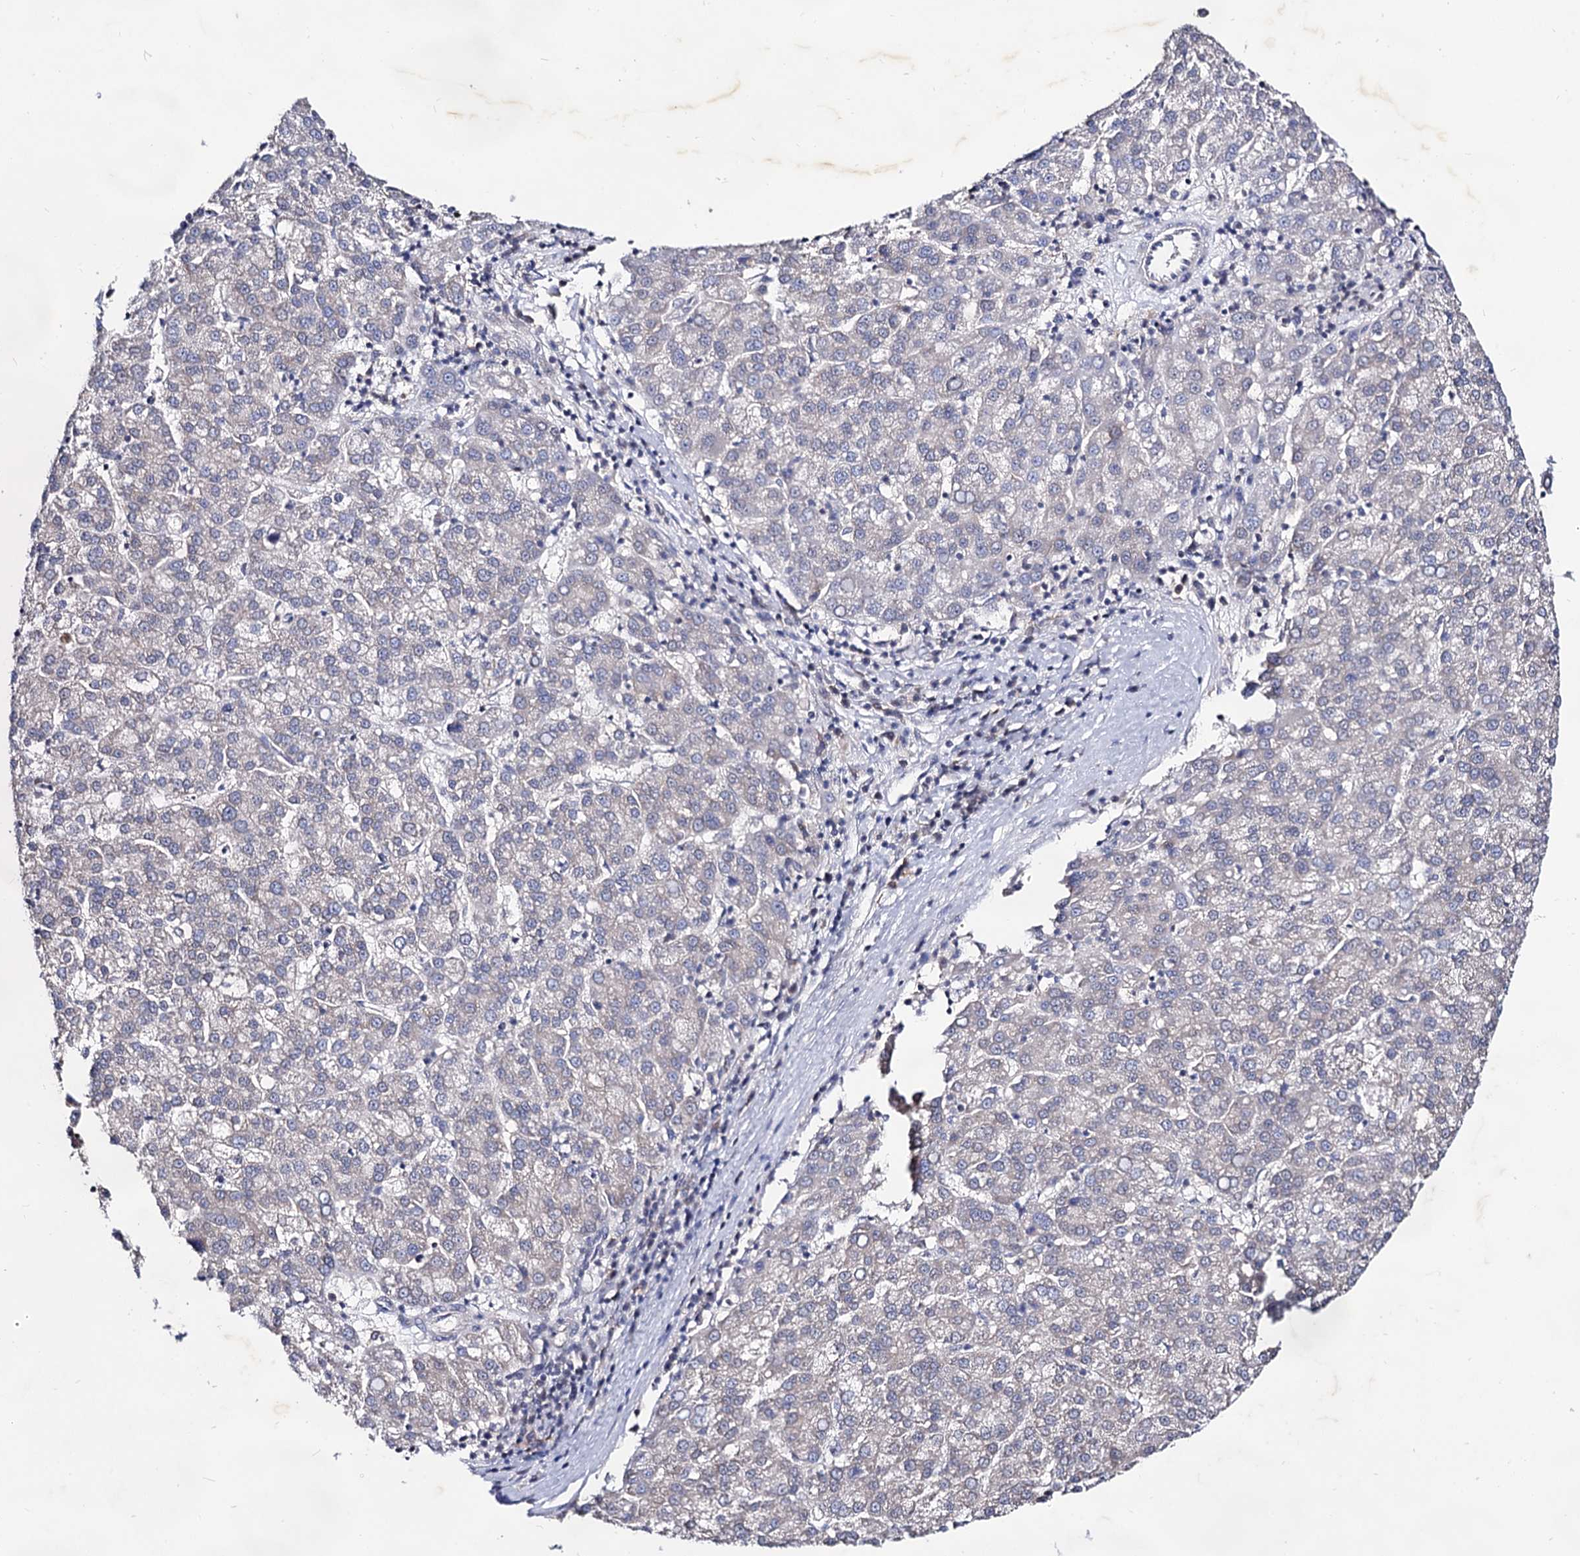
{"staining": {"intensity": "negative", "quantity": "none", "location": "none"}, "tissue": "liver cancer", "cell_type": "Tumor cells", "image_type": "cancer", "snomed": [{"axis": "morphology", "description": "Carcinoma, Hepatocellular, NOS"}, {"axis": "topography", "description": "Liver"}], "caption": "This is a photomicrograph of IHC staining of hepatocellular carcinoma (liver), which shows no staining in tumor cells.", "gene": "ARFIP2", "patient": {"sex": "female", "age": 58}}